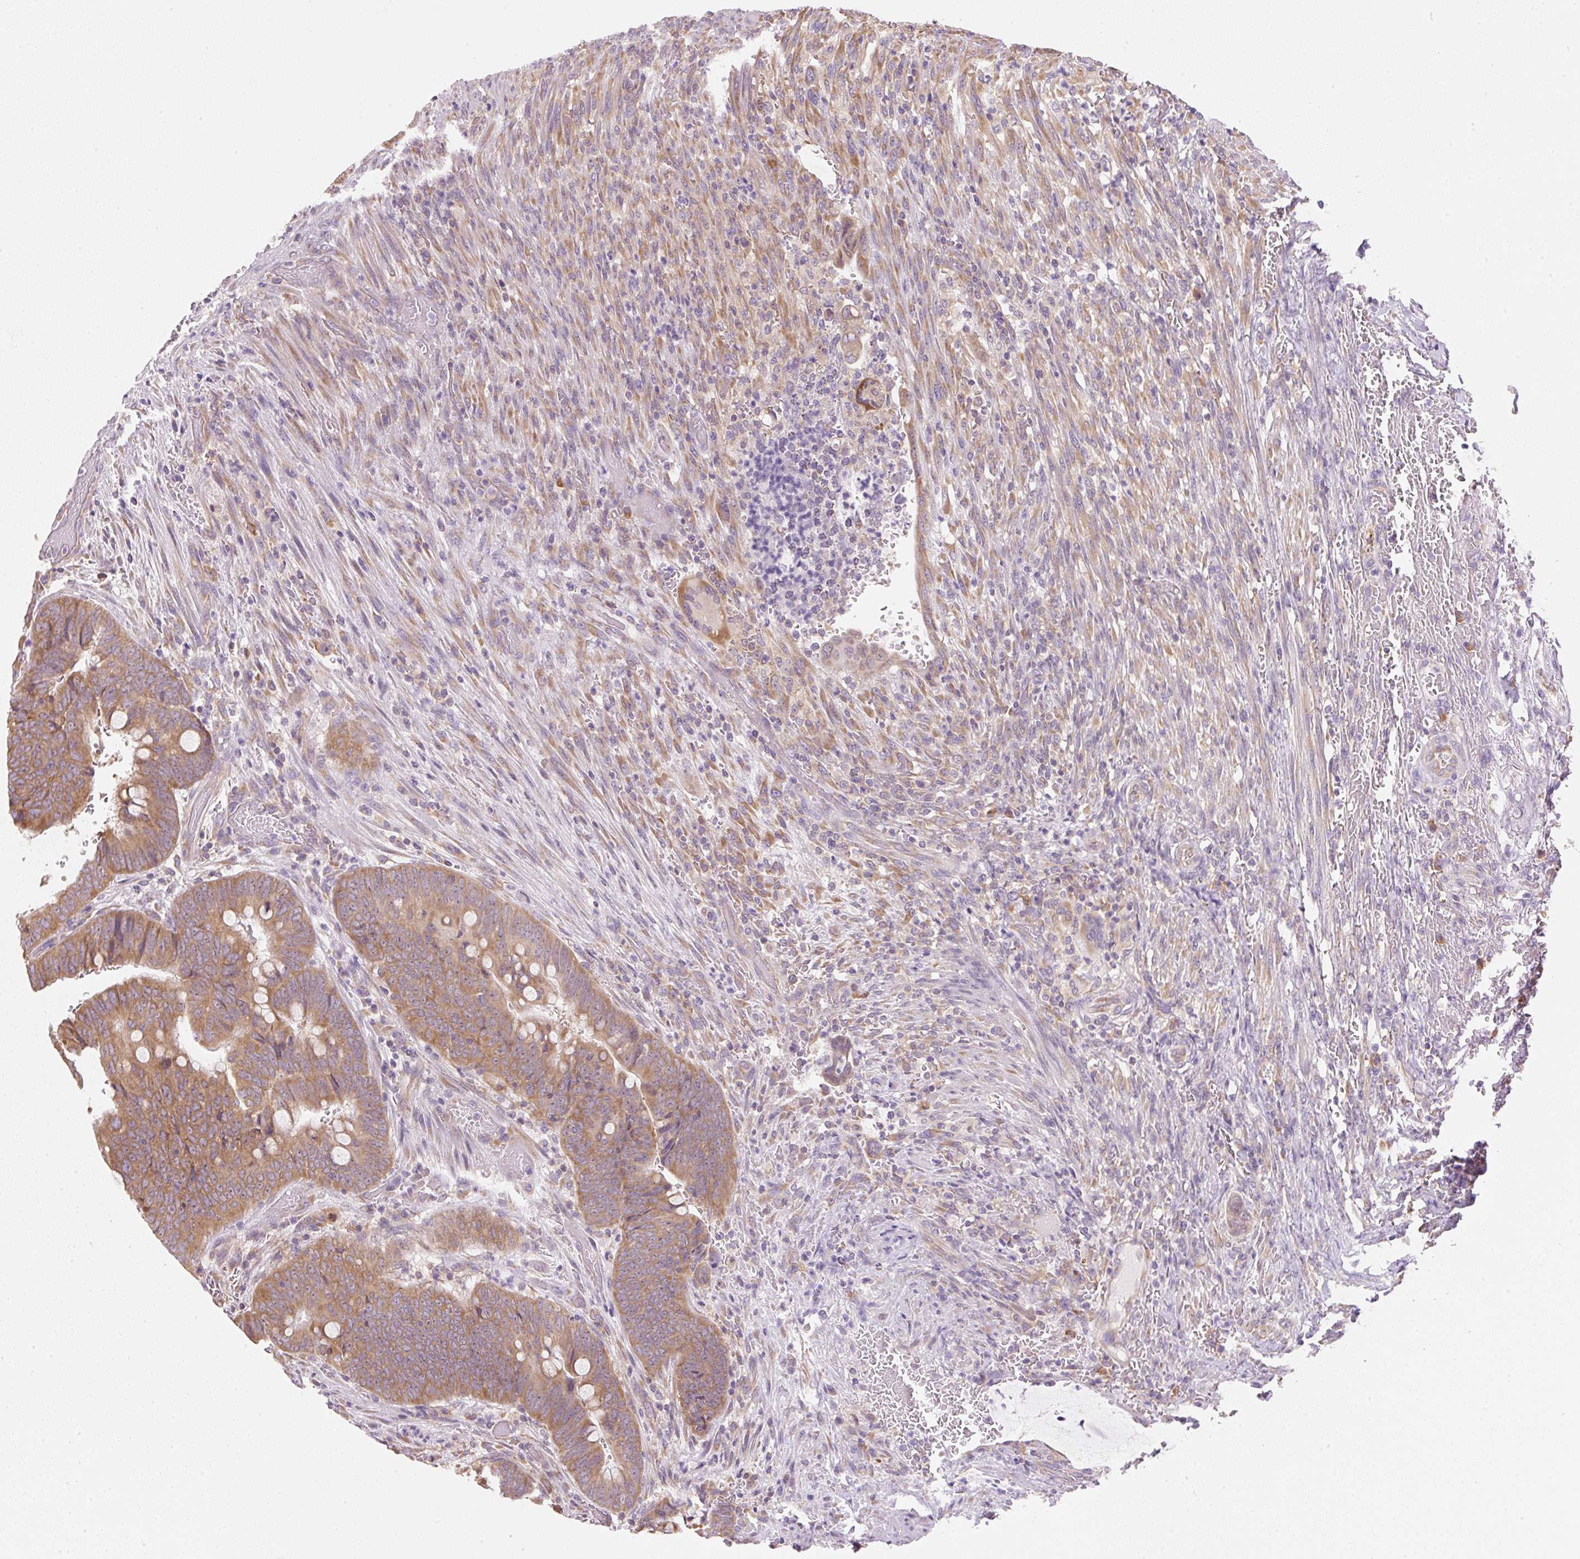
{"staining": {"intensity": "moderate", "quantity": ">75%", "location": "cytoplasmic/membranous"}, "tissue": "colorectal cancer", "cell_type": "Tumor cells", "image_type": "cancer", "snomed": [{"axis": "morphology", "description": "Normal tissue, NOS"}, {"axis": "morphology", "description": "Adenocarcinoma, NOS"}, {"axis": "topography", "description": "Rectum"}, {"axis": "topography", "description": "Peripheral nerve tissue"}], "caption": "Protein analysis of colorectal cancer tissue demonstrates moderate cytoplasmic/membranous staining in approximately >75% of tumor cells.", "gene": "RPL18A", "patient": {"sex": "male", "age": 92}}